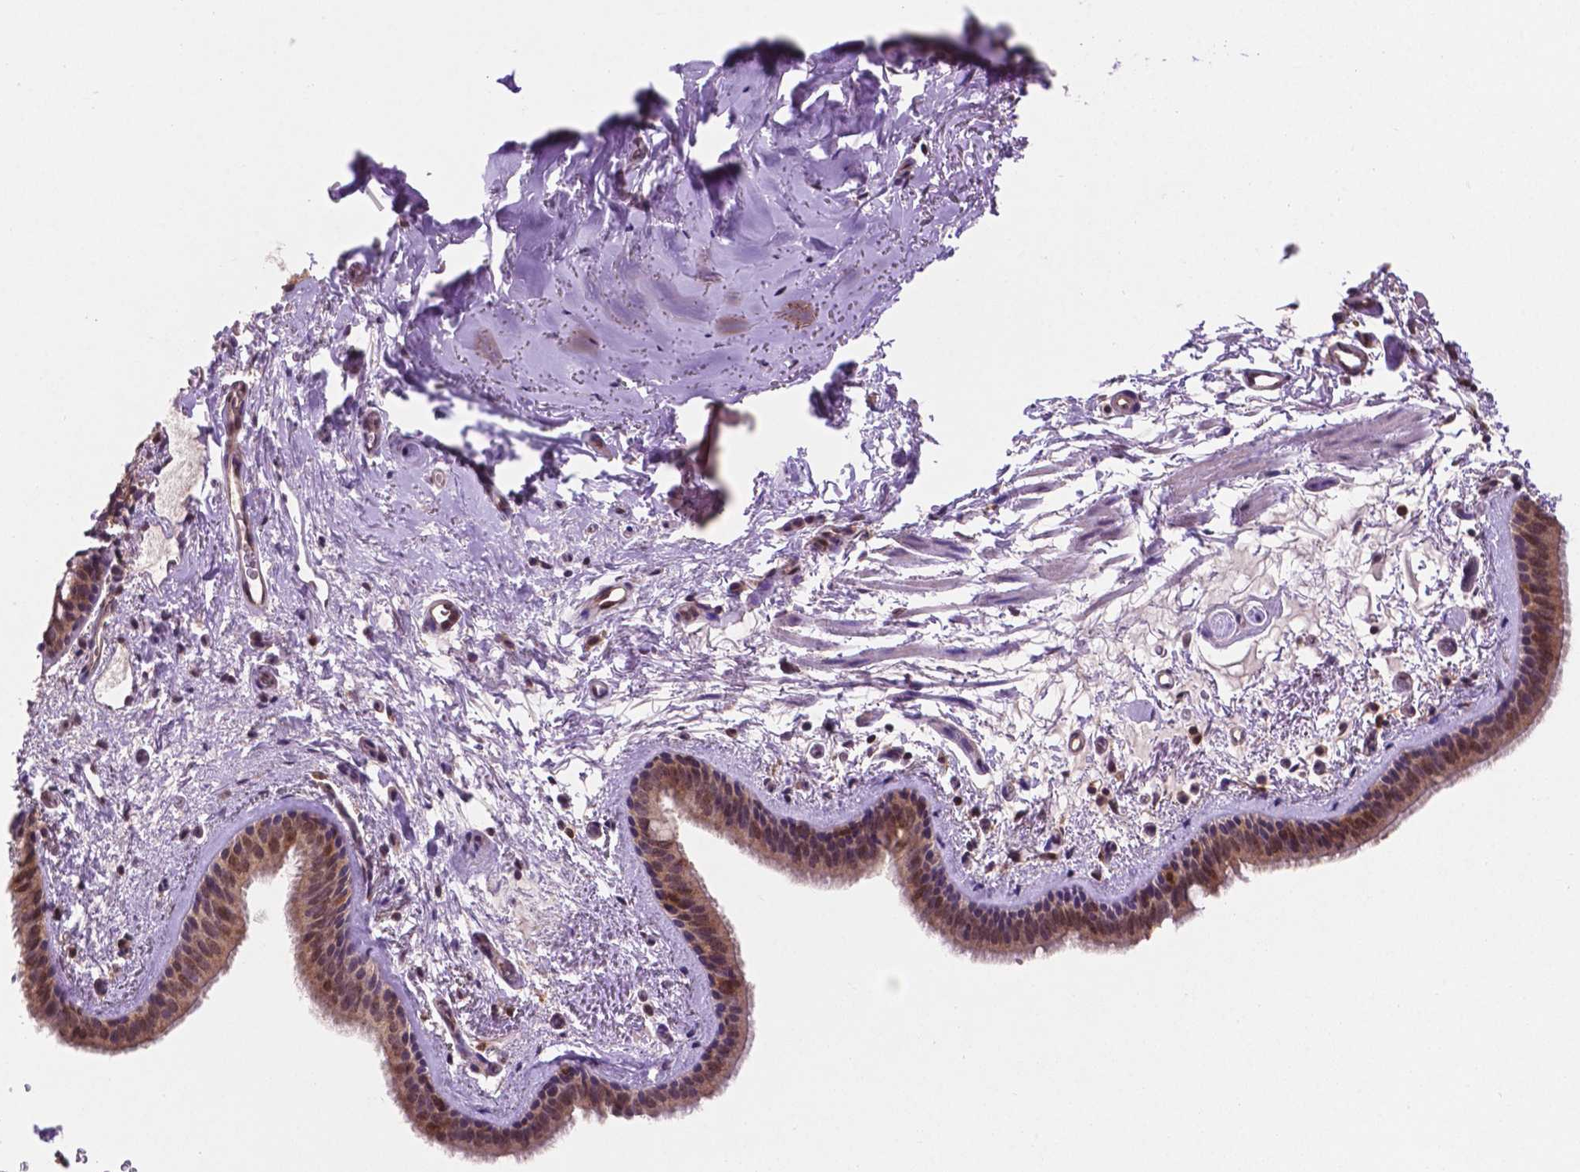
{"staining": {"intensity": "moderate", "quantity": ">75%", "location": "cytoplasmic/membranous,nuclear"}, "tissue": "bronchus", "cell_type": "Respiratory epithelial cells", "image_type": "normal", "snomed": [{"axis": "morphology", "description": "Normal tissue, NOS"}, {"axis": "topography", "description": "Bronchus"}], "caption": "A histopathology image showing moderate cytoplasmic/membranous,nuclear positivity in approximately >75% of respiratory epithelial cells in benign bronchus, as visualized by brown immunohistochemical staining.", "gene": "UBE2L6", "patient": {"sex": "female", "age": 61}}